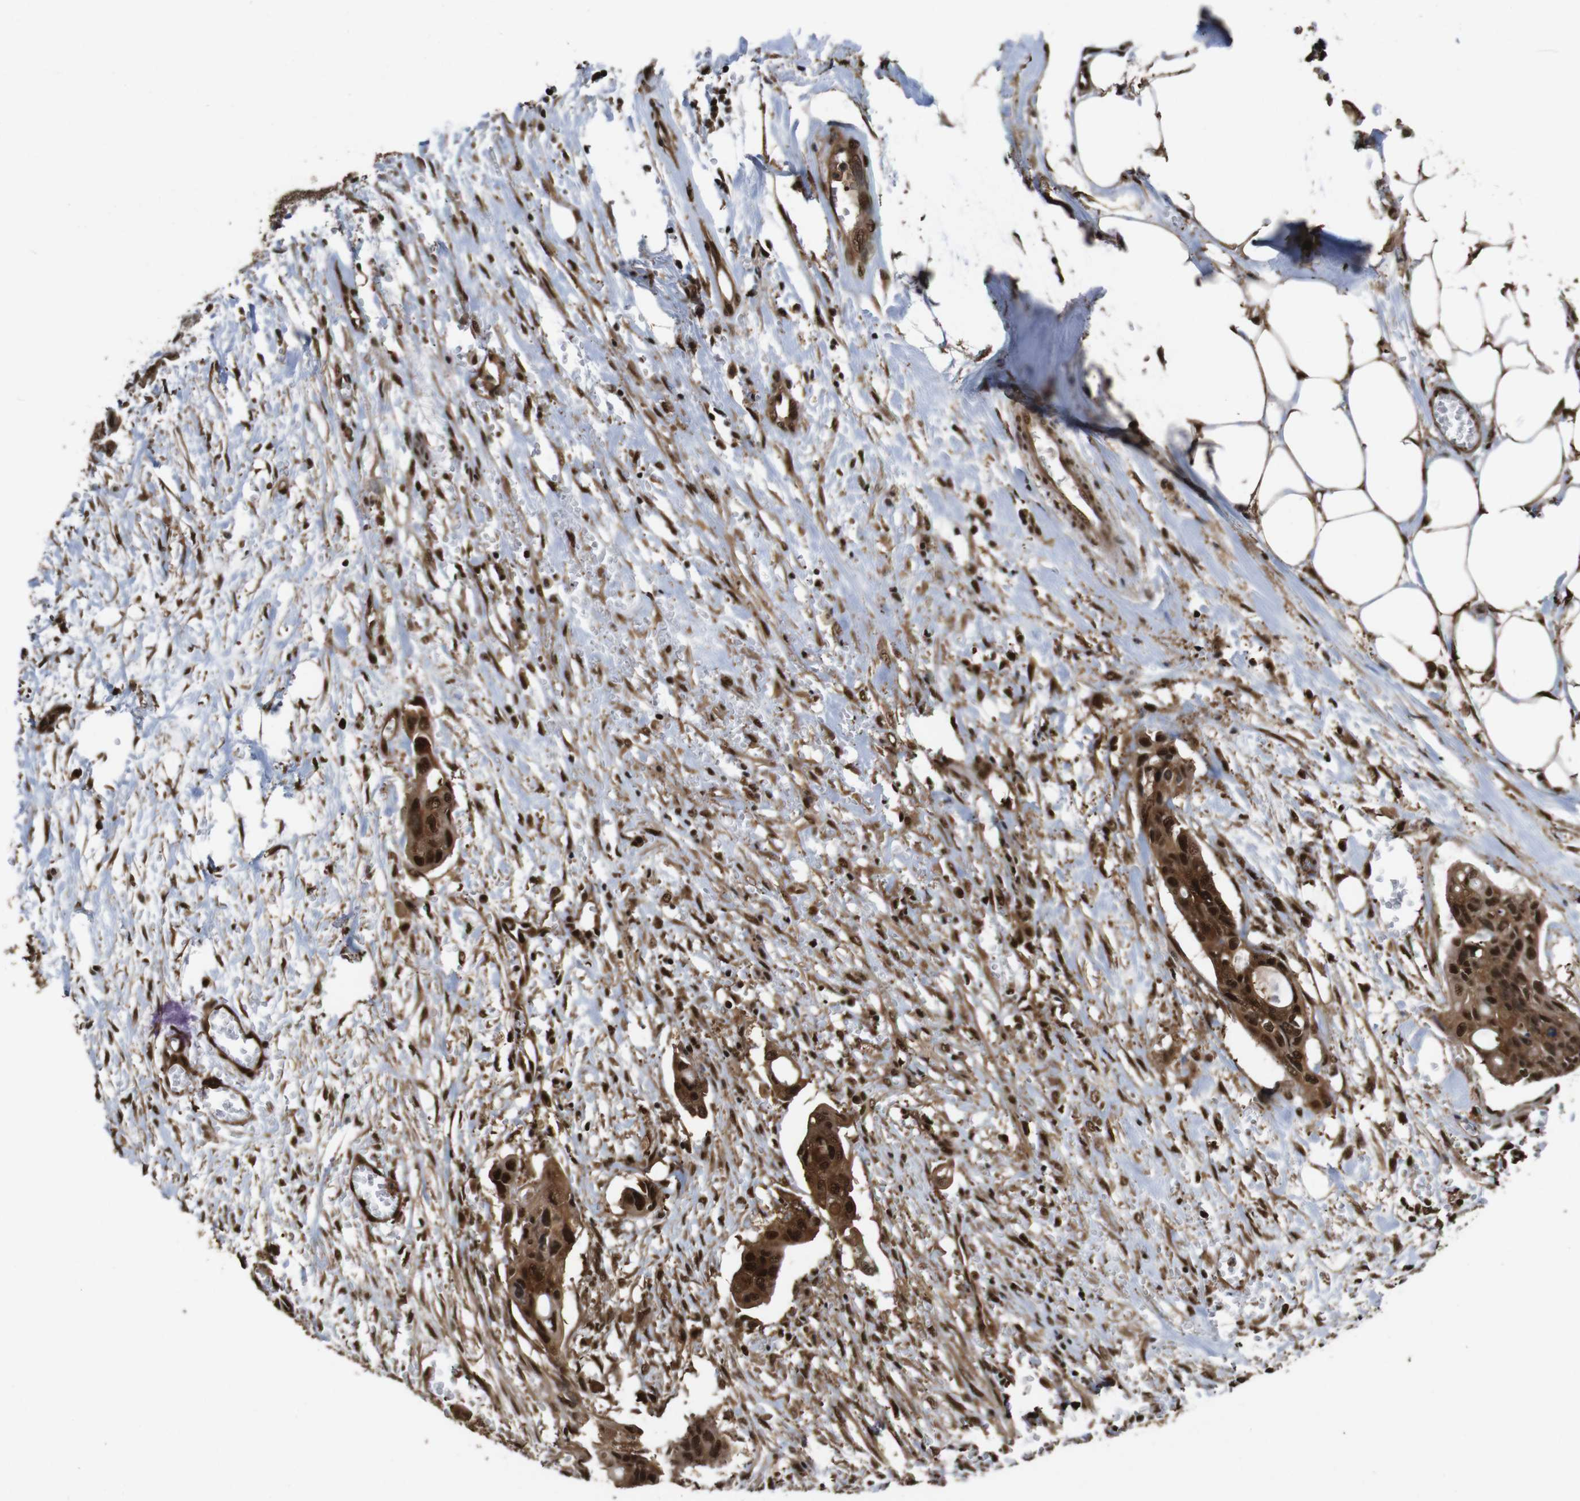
{"staining": {"intensity": "strong", "quantity": ">75%", "location": "cytoplasmic/membranous,nuclear"}, "tissue": "colorectal cancer", "cell_type": "Tumor cells", "image_type": "cancer", "snomed": [{"axis": "morphology", "description": "Adenocarcinoma, NOS"}, {"axis": "topography", "description": "Colon"}], "caption": "A brown stain highlights strong cytoplasmic/membranous and nuclear expression of a protein in human colorectal adenocarcinoma tumor cells.", "gene": "VCP", "patient": {"sex": "female", "age": 57}}